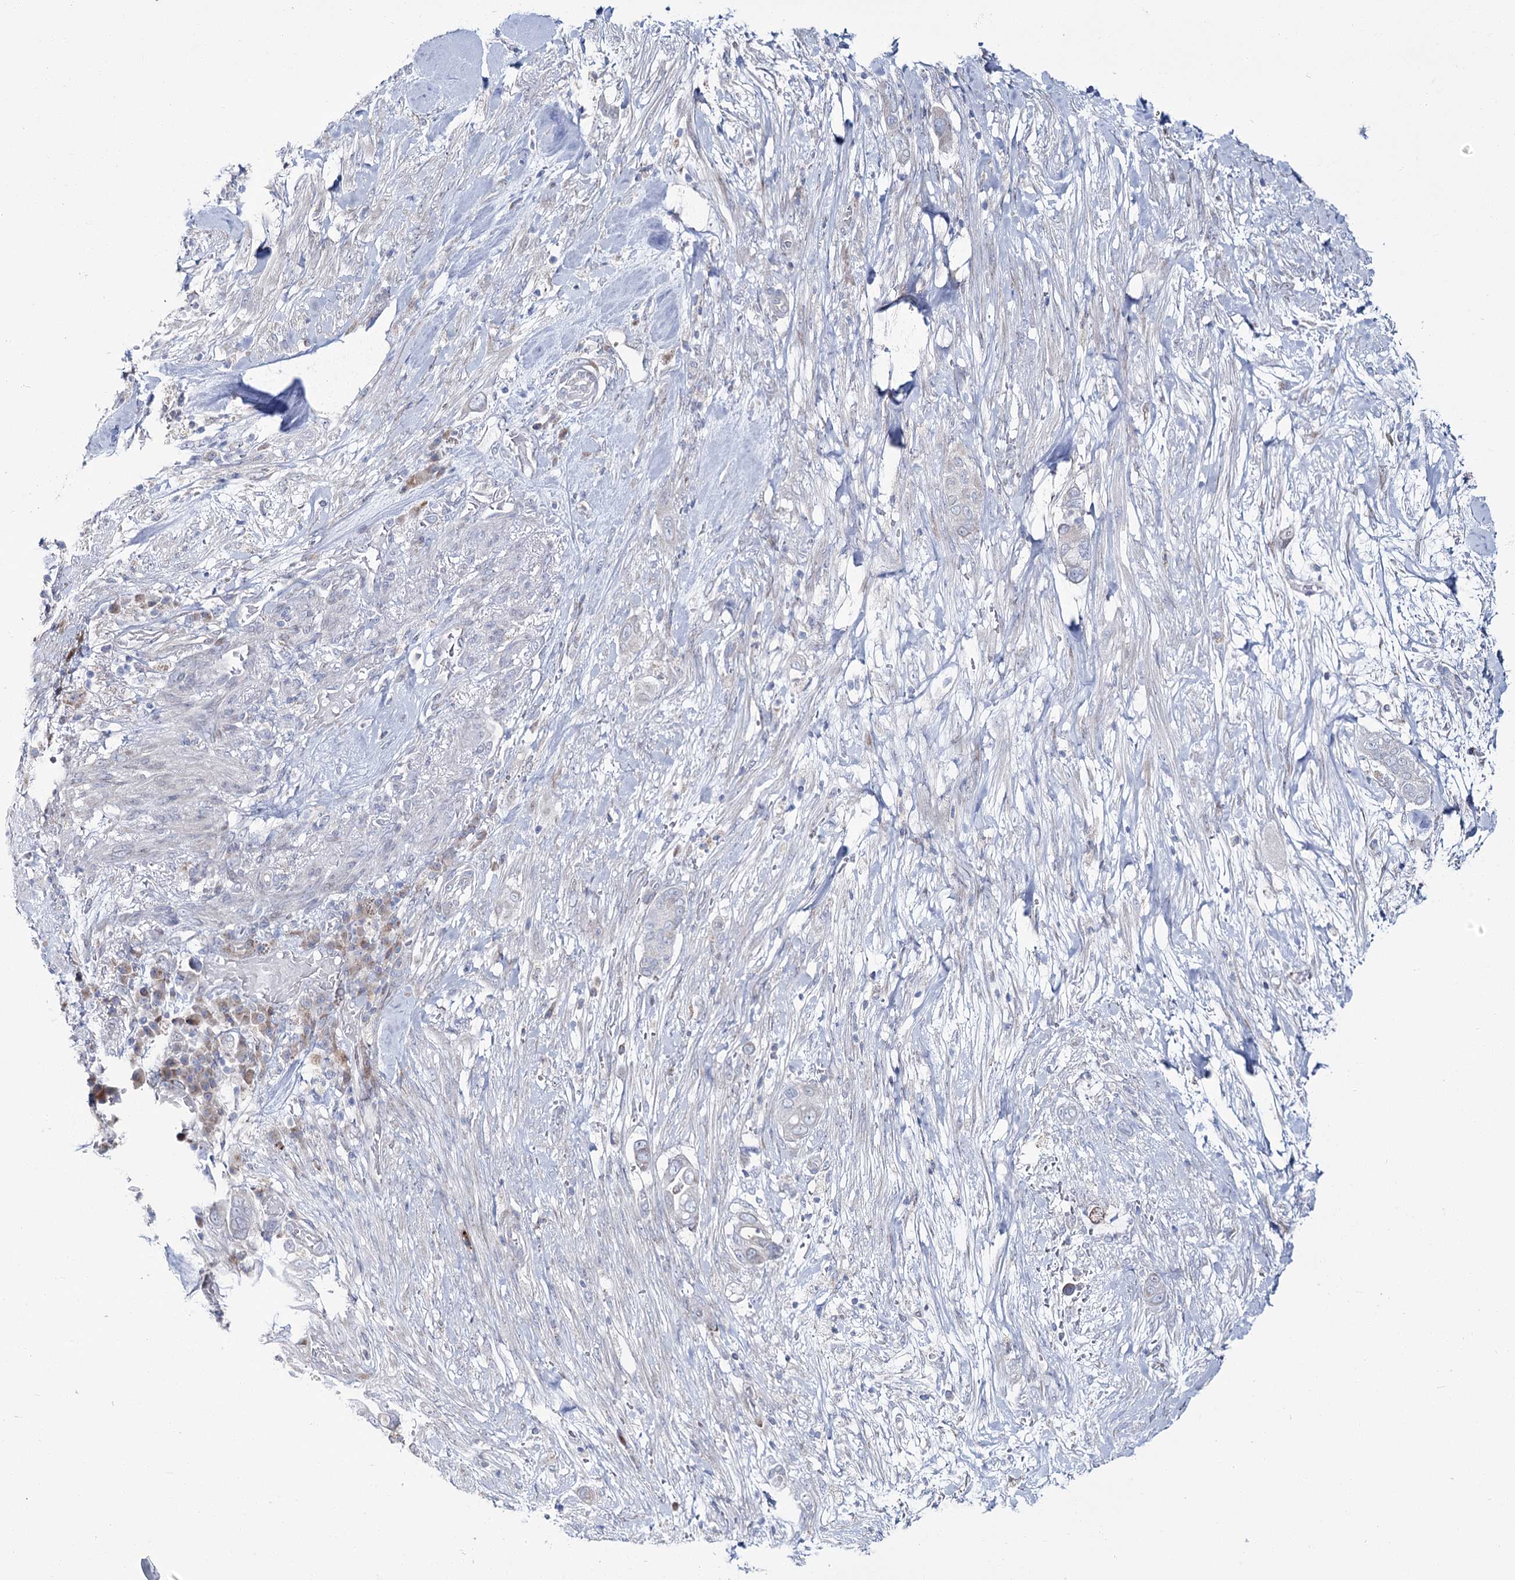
{"staining": {"intensity": "negative", "quantity": "none", "location": "none"}, "tissue": "pancreatic cancer", "cell_type": "Tumor cells", "image_type": "cancer", "snomed": [{"axis": "morphology", "description": "Adenocarcinoma, NOS"}, {"axis": "topography", "description": "Pancreas"}], "caption": "Micrograph shows no significant protein positivity in tumor cells of adenocarcinoma (pancreatic).", "gene": "CPLANE1", "patient": {"sex": "male", "age": 68}}